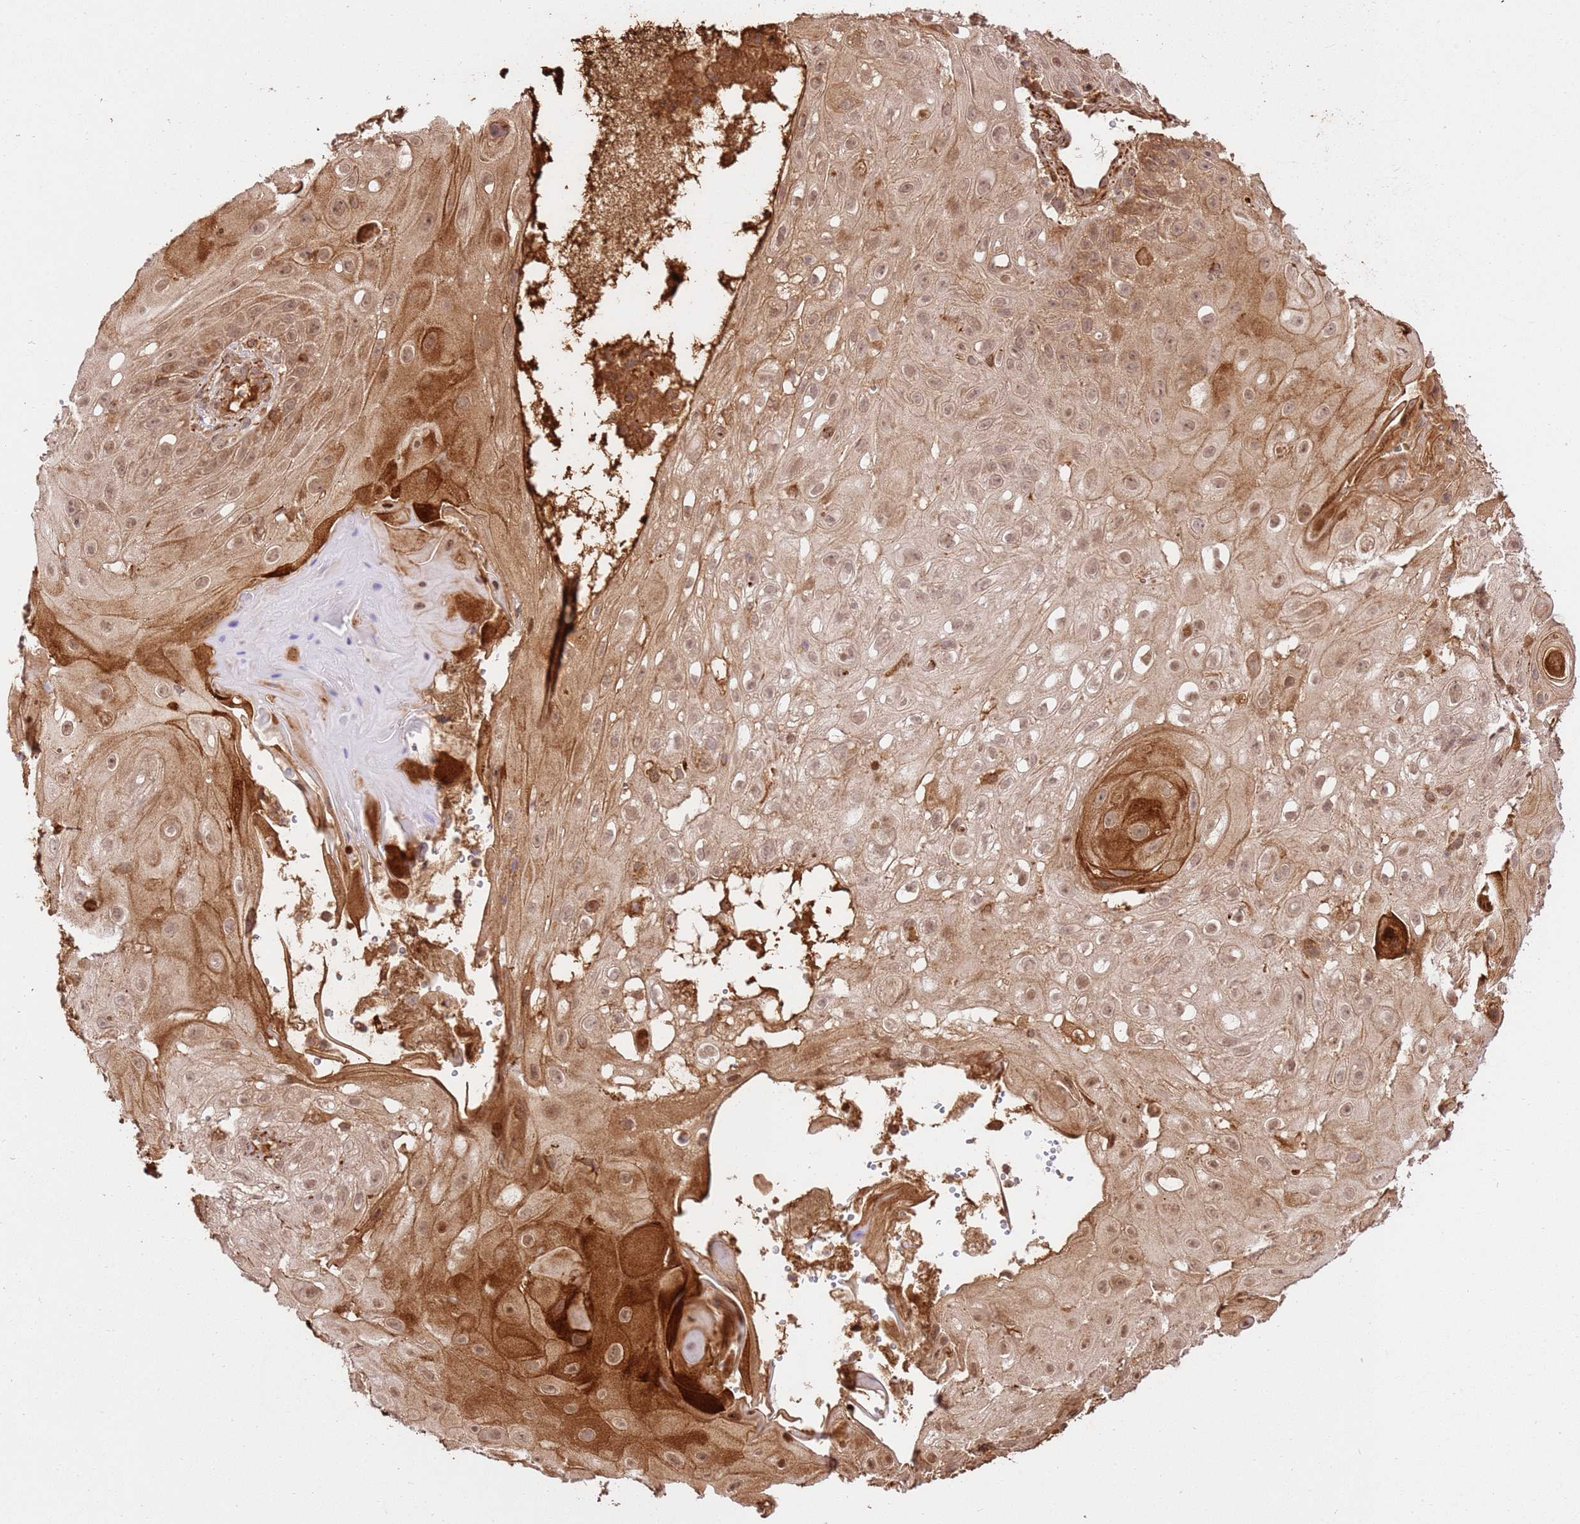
{"staining": {"intensity": "moderate", "quantity": ">75%", "location": "cytoplasmic/membranous,nuclear"}, "tissue": "skin cancer", "cell_type": "Tumor cells", "image_type": "cancer", "snomed": [{"axis": "morphology", "description": "Normal tissue, NOS"}, {"axis": "morphology", "description": "Squamous cell carcinoma, NOS"}, {"axis": "topography", "description": "Skin"}, {"axis": "topography", "description": "Cartilage tissue"}], "caption": "Protein staining by immunohistochemistry (IHC) shows moderate cytoplasmic/membranous and nuclear staining in about >75% of tumor cells in squamous cell carcinoma (skin).", "gene": "KATNAL2", "patient": {"sex": "female", "age": 79}}